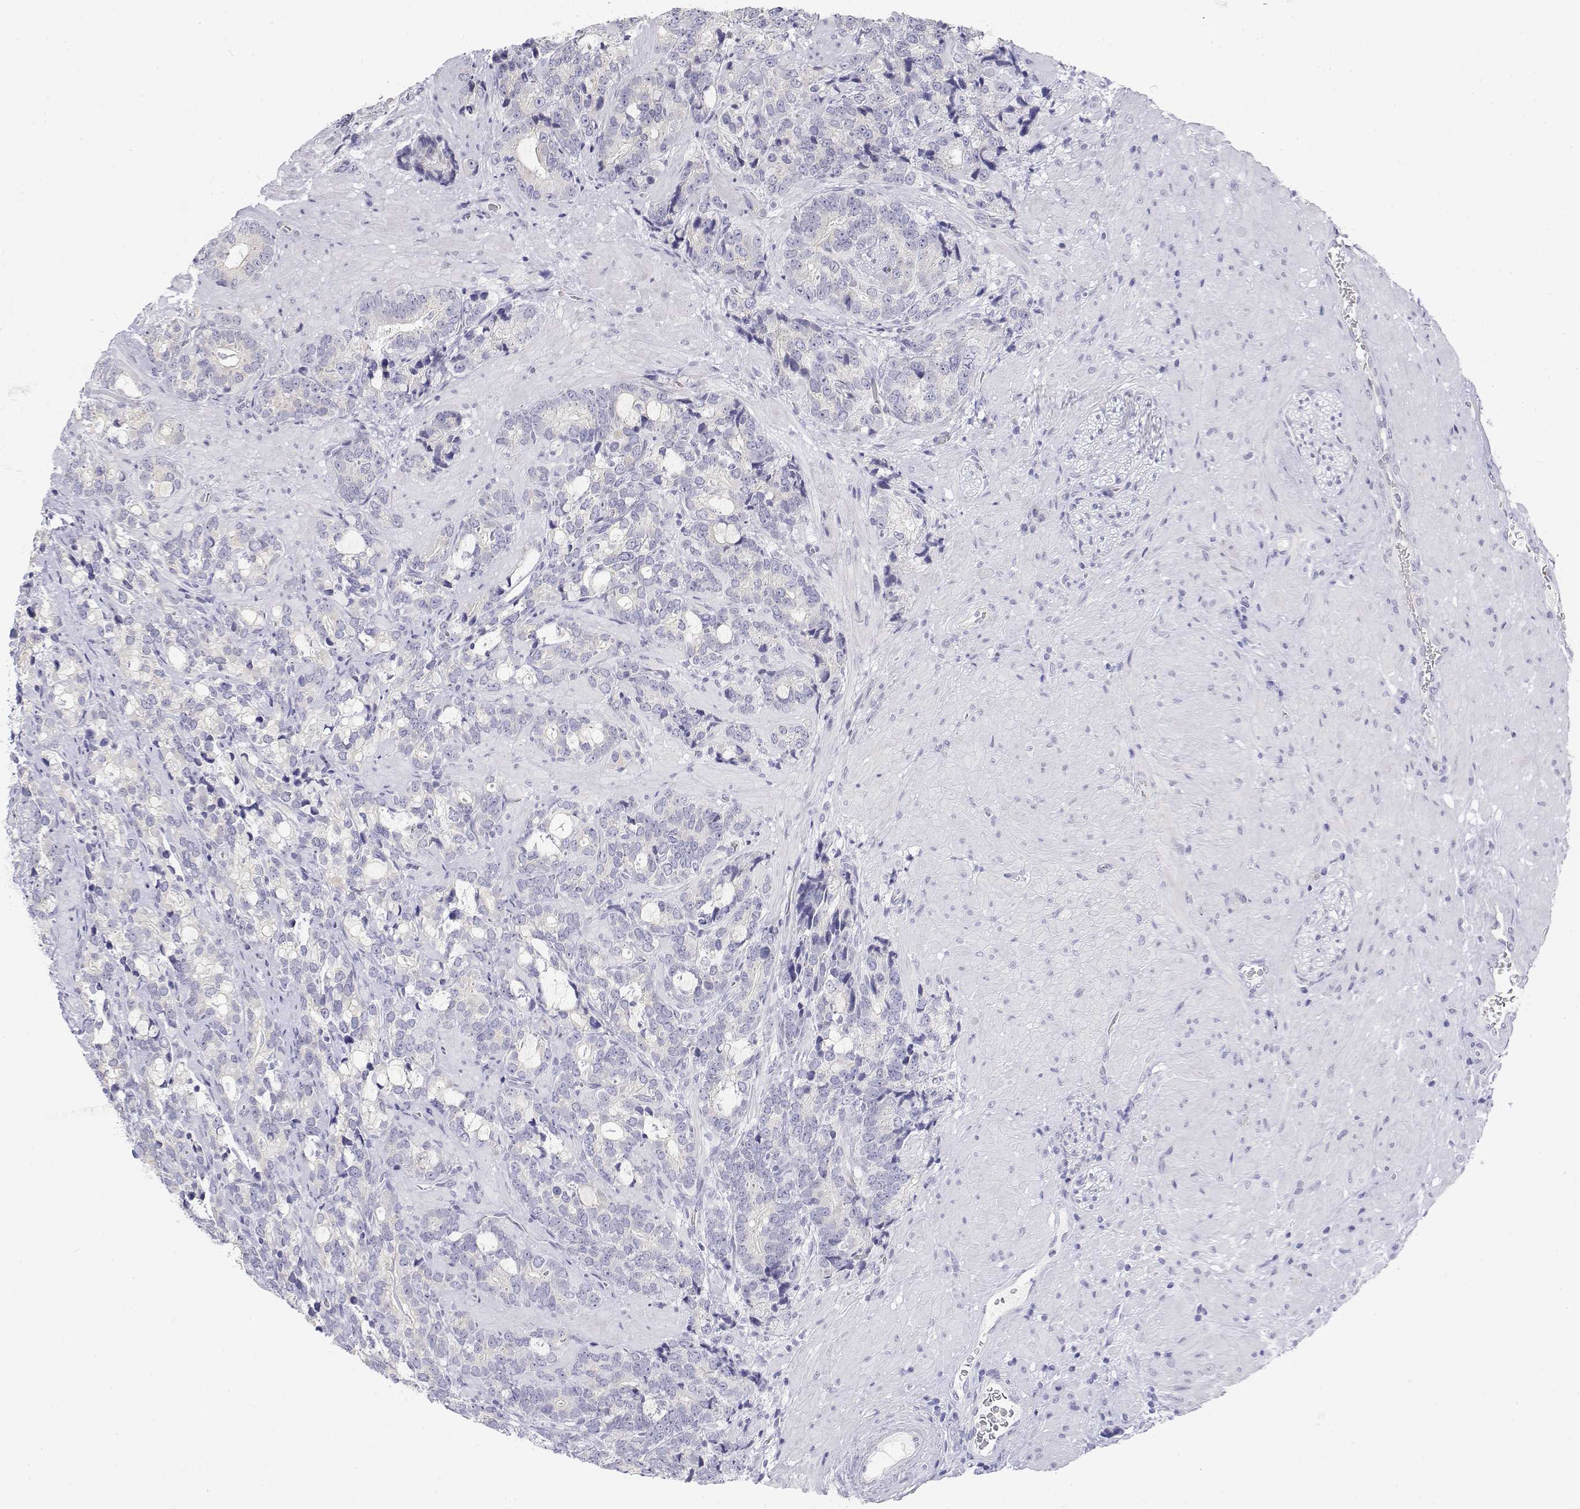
{"staining": {"intensity": "negative", "quantity": "none", "location": "none"}, "tissue": "prostate cancer", "cell_type": "Tumor cells", "image_type": "cancer", "snomed": [{"axis": "morphology", "description": "Adenocarcinoma, High grade"}, {"axis": "topography", "description": "Prostate"}], "caption": "Tumor cells show no significant protein expression in prostate cancer (high-grade adenocarcinoma).", "gene": "MISP", "patient": {"sex": "male", "age": 74}}